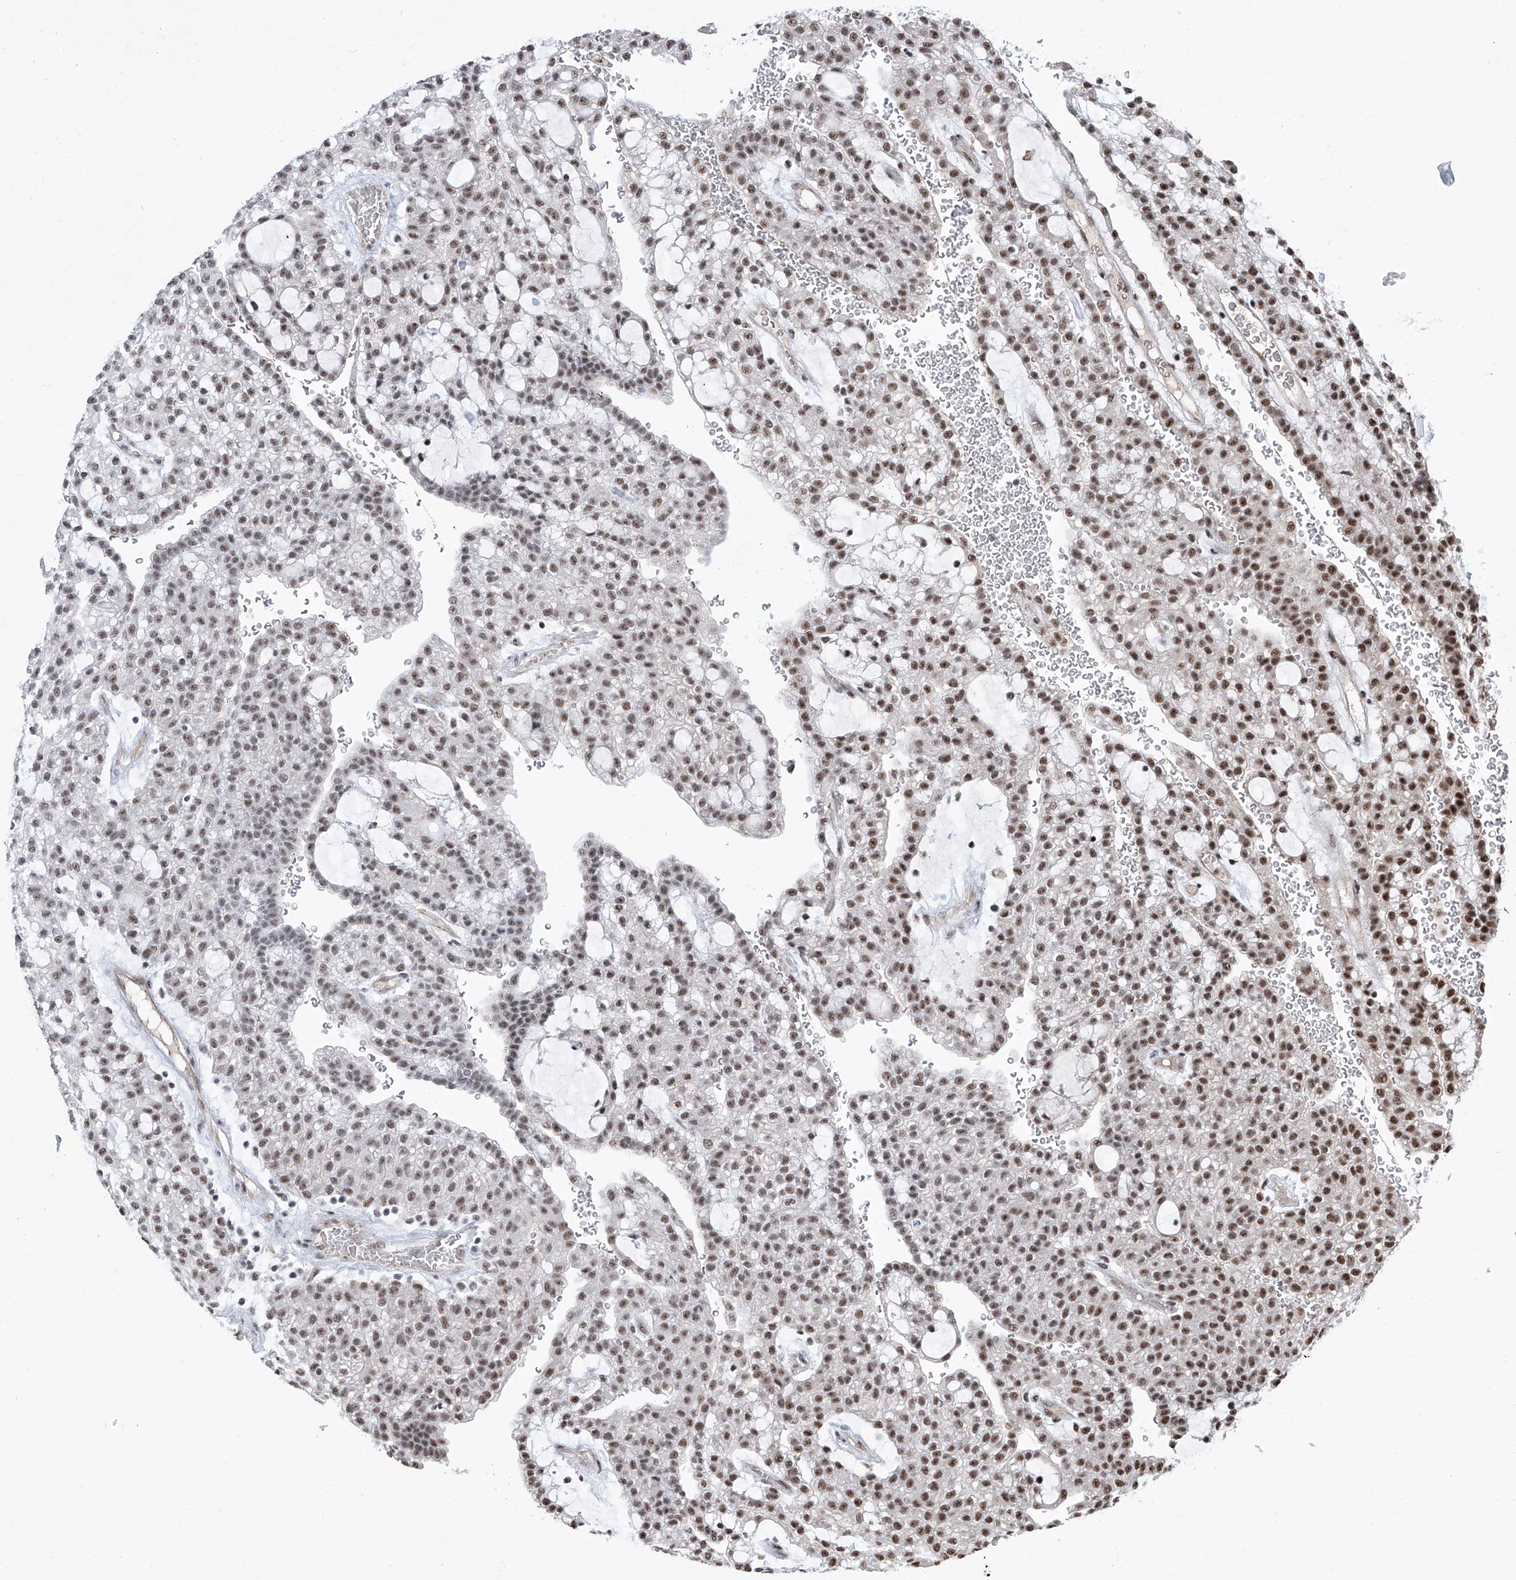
{"staining": {"intensity": "moderate", "quantity": ">75%", "location": "nuclear"}, "tissue": "renal cancer", "cell_type": "Tumor cells", "image_type": "cancer", "snomed": [{"axis": "morphology", "description": "Adenocarcinoma, NOS"}, {"axis": "topography", "description": "Kidney"}], "caption": "Tumor cells reveal medium levels of moderate nuclear expression in about >75% of cells in adenocarcinoma (renal).", "gene": "FBXL4", "patient": {"sex": "male", "age": 63}}